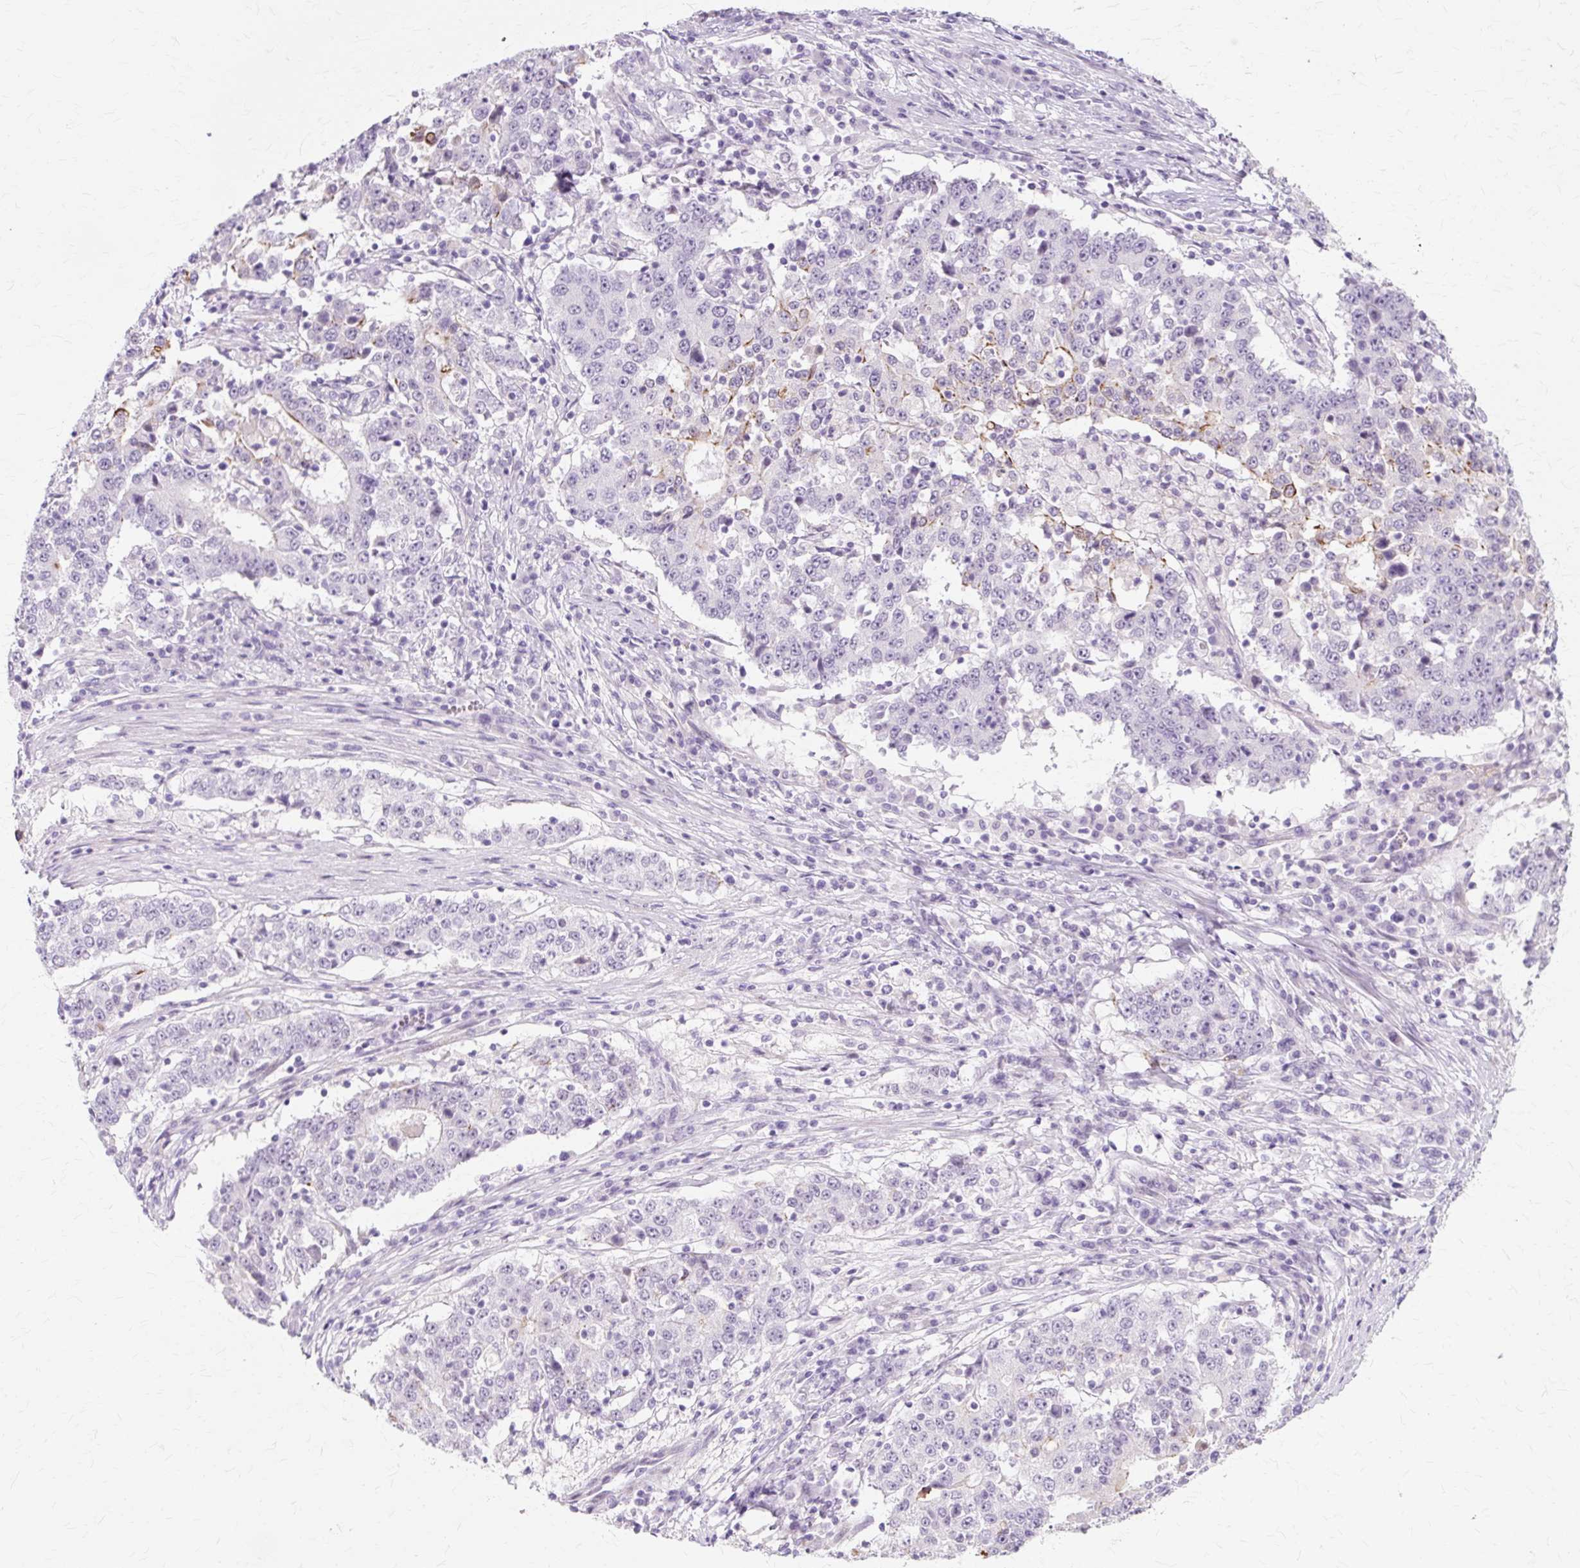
{"staining": {"intensity": "negative", "quantity": "none", "location": "none"}, "tissue": "stomach cancer", "cell_type": "Tumor cells", "image_type": "cancer", "snomed": [{"axis": "morphology", "description": "Adenocarcinoma, NOS"}, {"axis": "topography", "description": "Stomach"}], "caption": "A histopathology image of human stomach adenocarcinoma is negative for staining in tumor cells.", "gene": "IRX2", "patient": {"sex": "male", "age": 59}}